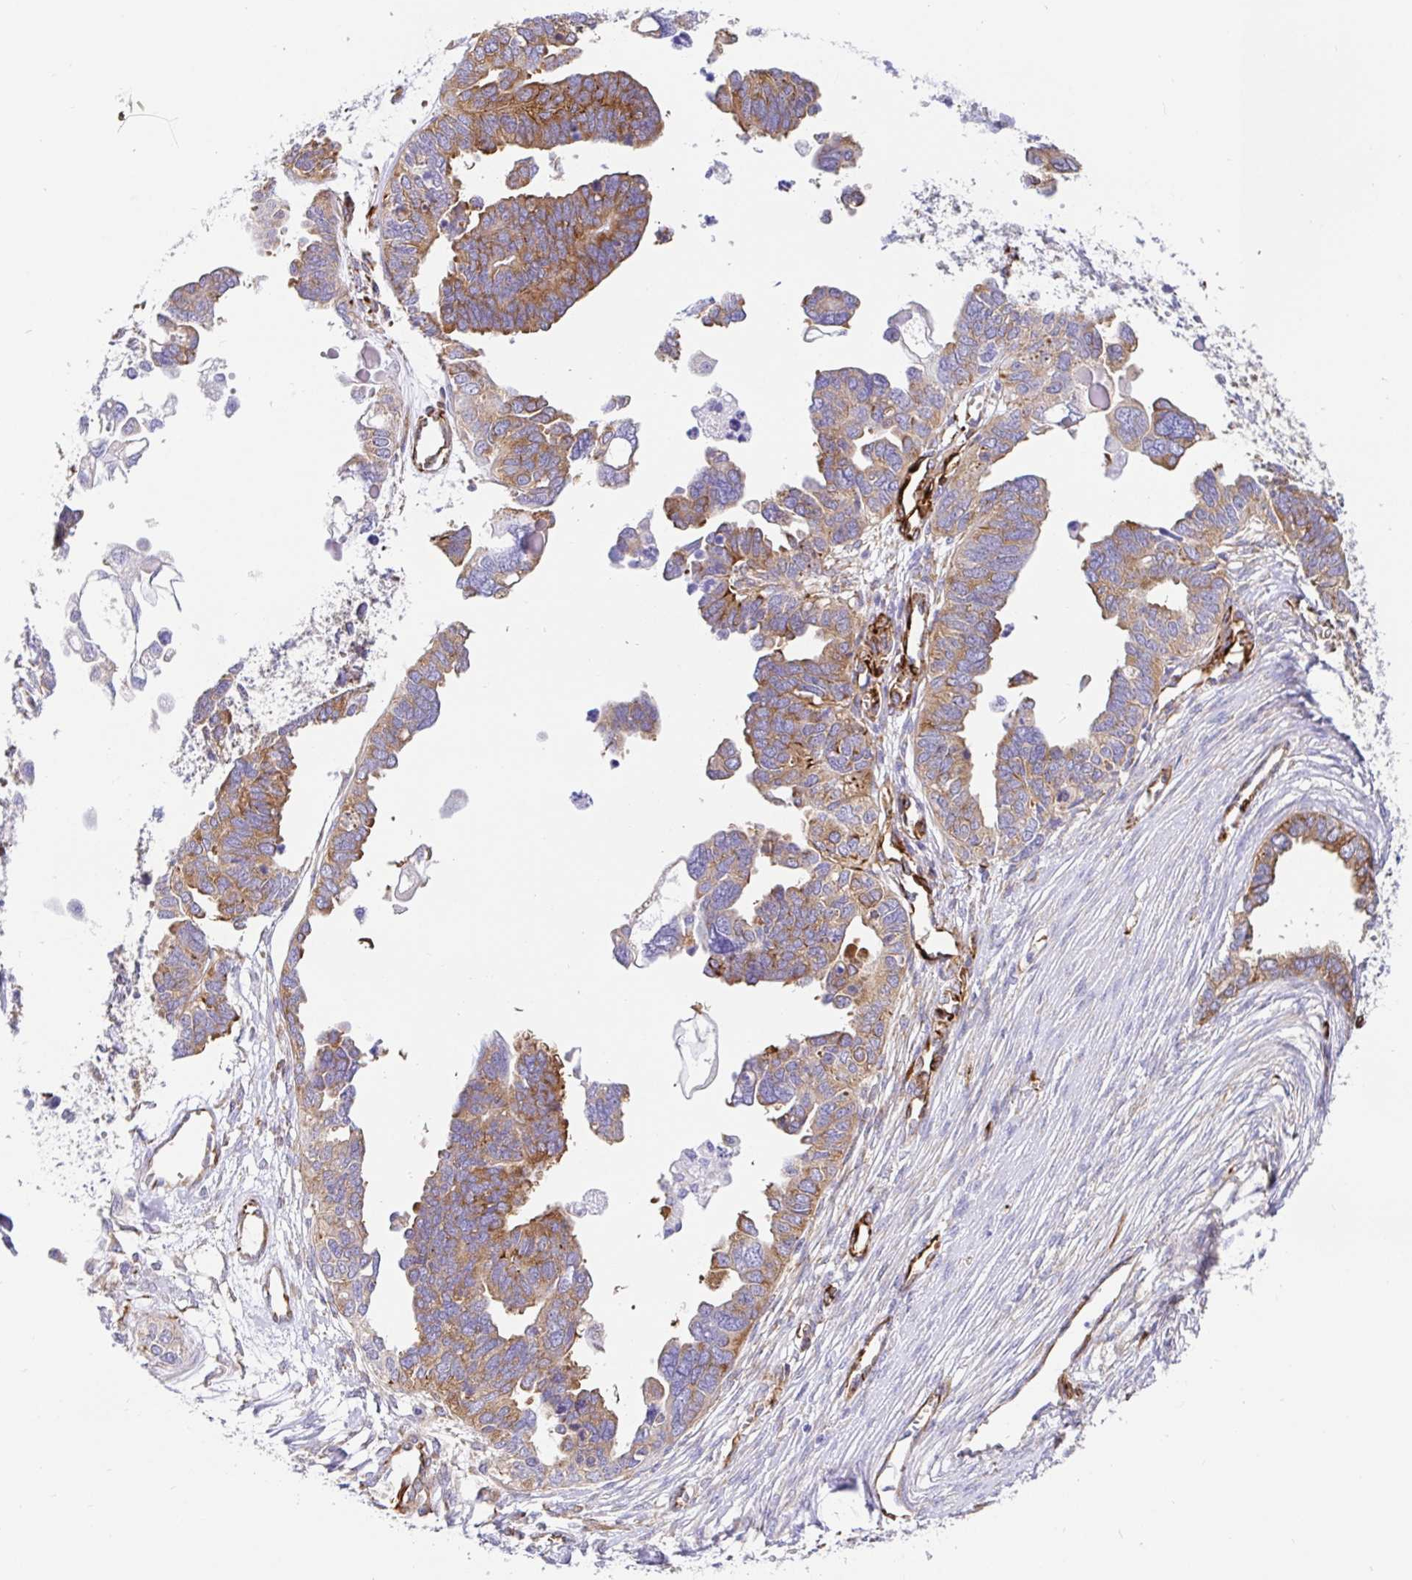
{"staining": {"intensity": "moderate", "quantity": ">75%", "location": "cytoplasmic/membranous"}, "tissue": "ovarian cancer", "cell_type": "Tumor cells", "image_type": "cancer", "snomed": [{"axis": "morphology", "description": "Cystadenocarcinoma, serous, NOS"}, {"axis": "topography", "description": "Ovary"}], "caption": "The micrograph demonstrates a brown stain indicating the presence of a protein in the cytoplasmic/membranous of tumor cells in serous cystadenocarcinoma (ovarian).", "gene": "DOCK1", "patient": {"sex": "female", "age": 51}}